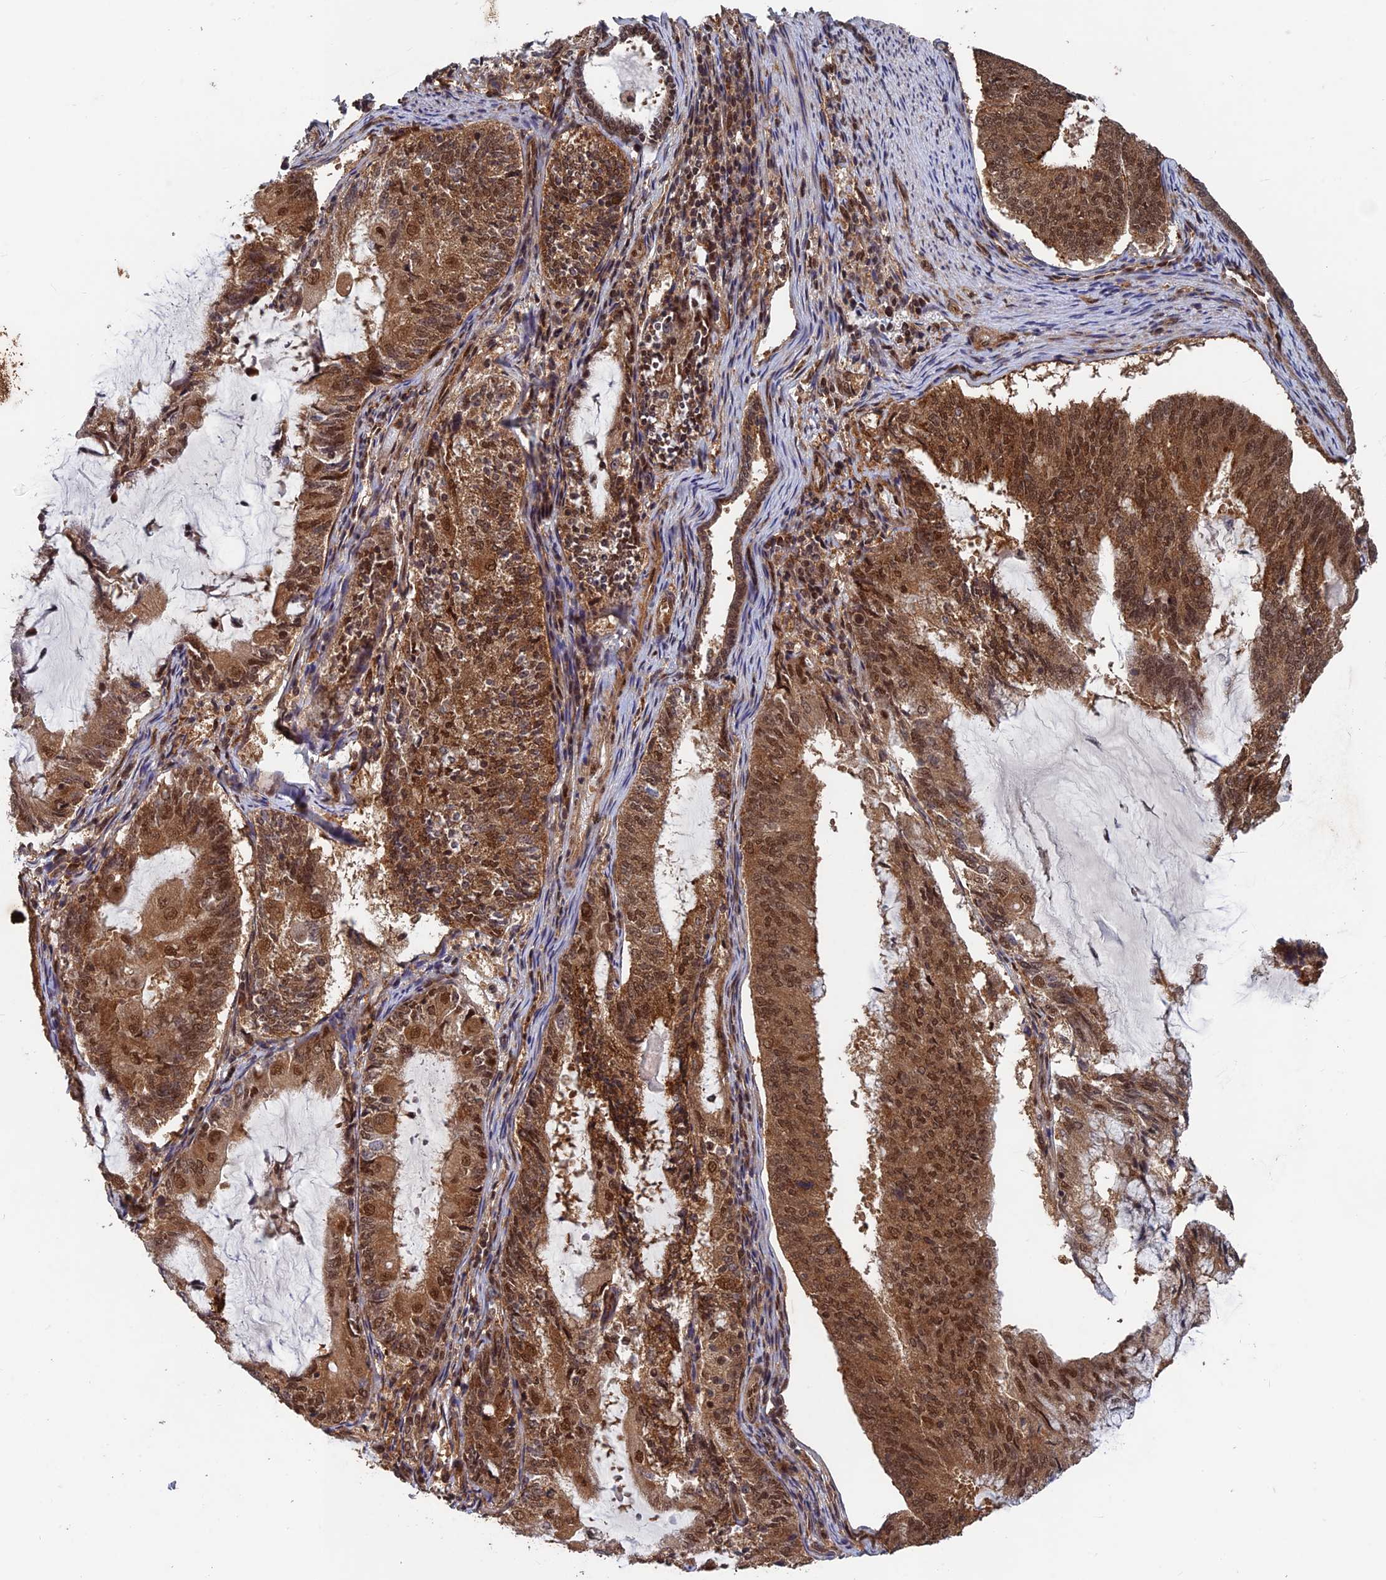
{"staining": {"intensity": "moderate", "quantity": ">75%", "location": "cytoplasmic/membranous,nuclear"}, "tissue": "endometrial cancer", "cell_type": "Tumor cells", "image_type": "cancer", "snomed": [{"axis": "morphology", "description": "Adenocarcinoma, NOS"}, {"axis": "topography", "description": "Endometrium"}], "caption": "Immunohistochemical staining of human endometrial cancer shows medium levels of moderate cytoplasmic/membranous and nuclear positivity in approximately >75% of tumor cells. (DAB IHC, brown staining for protein, blue staining for nuclei).", "gene": "FAM53C", "patient": {"sex": "female", "age": 81}}